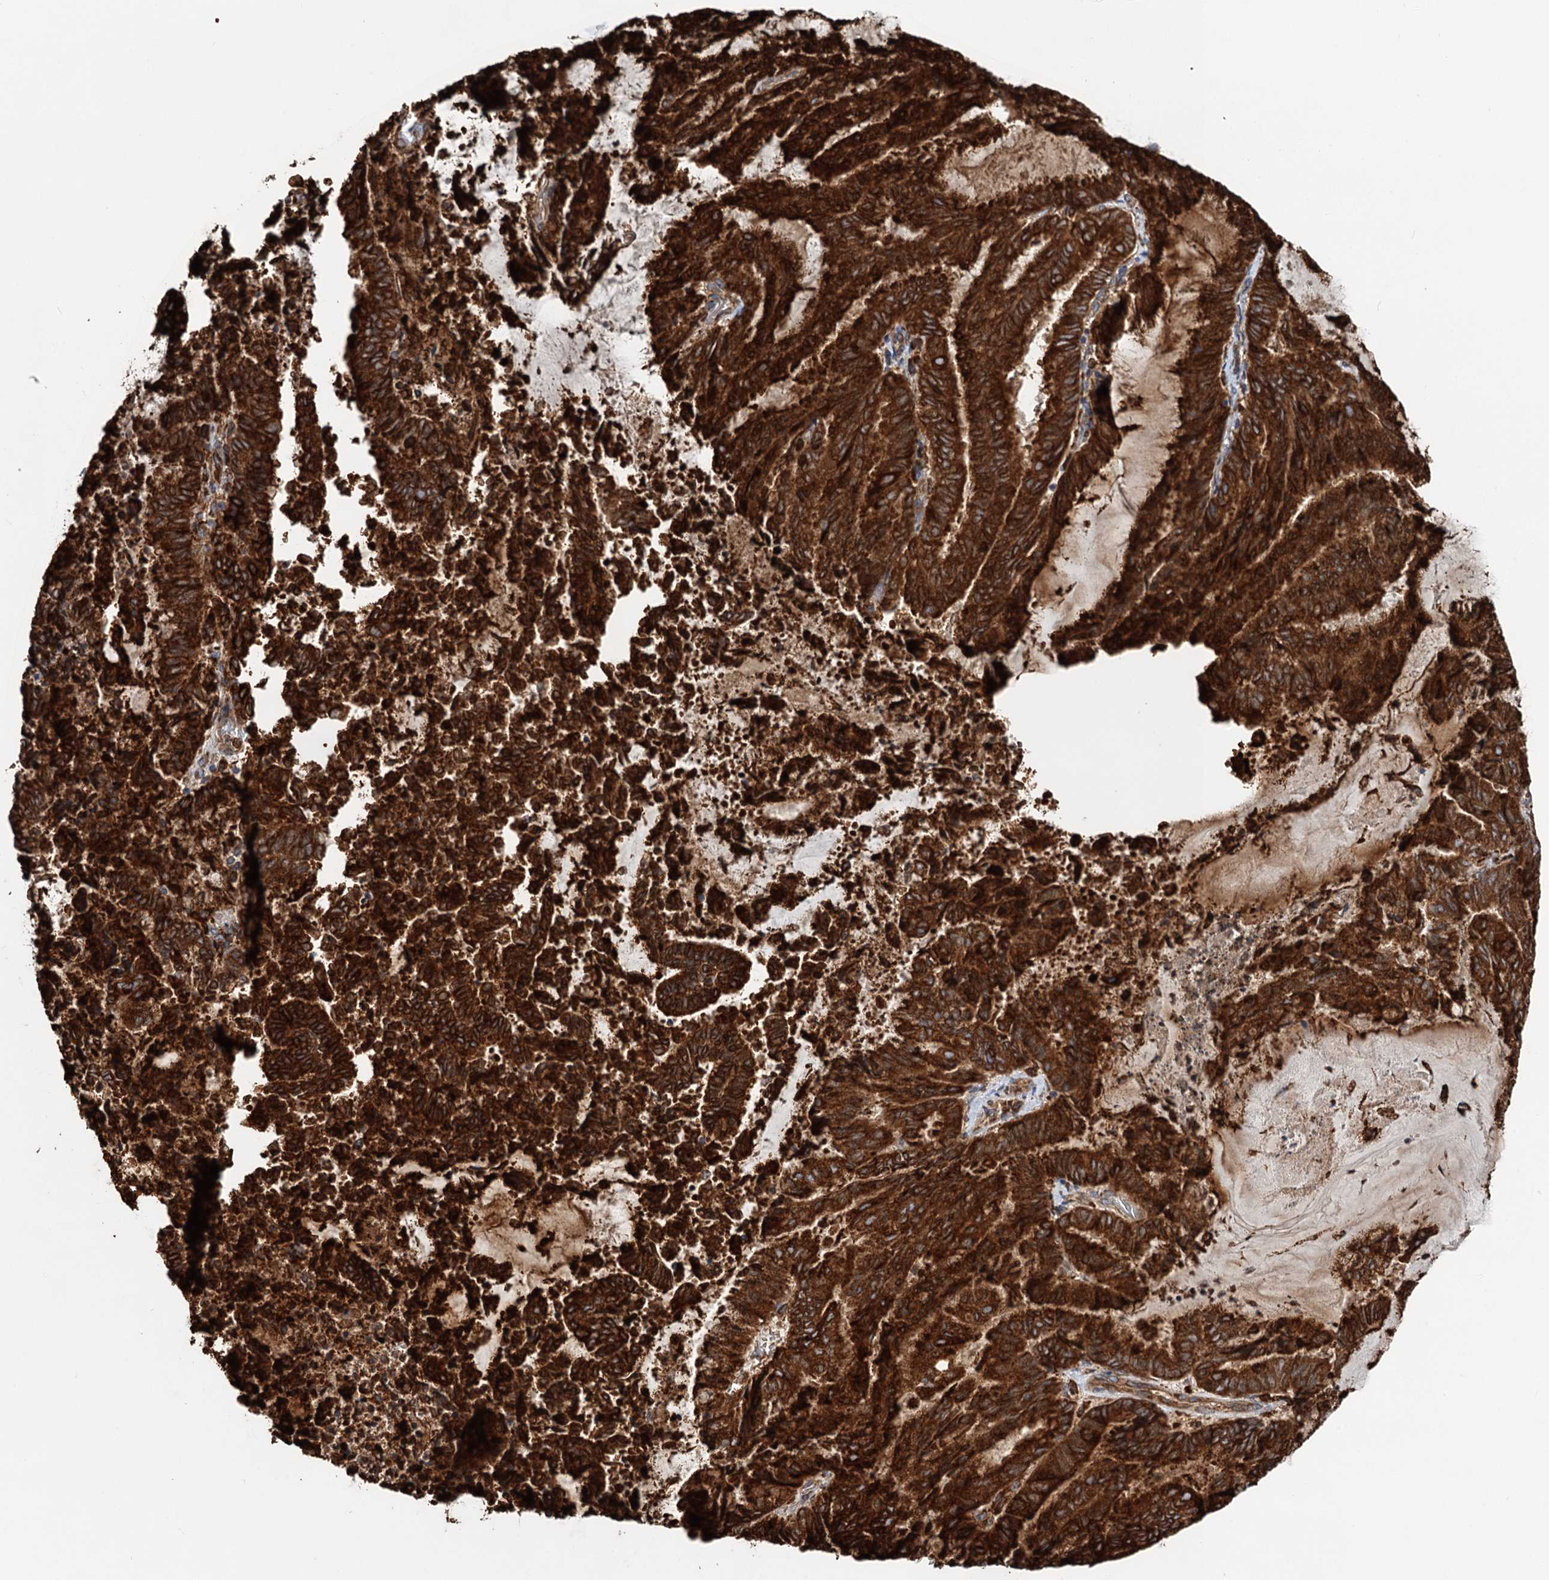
{"staining": {"intensity": "strong", "quantity": ">75%", "location": "cytoplasmic/membranous"}, "tissue": "endometrial cancer", "cell_type": "Tumor cells", "image_type": "cancer", "snomed": [{"axis": "morphology", "description": "Adenocarcinoma, NOS"}, {"axis": "topography", "description": "Endometrium"}], "caption": "Adenocarcinoma (endometrial) stained with a brown dye displays strong cytoplasmic/membranous positive staining in approximately >75% of tumor cells.", "gene": "ERP29", "patient": {"sex": "female", "age": 80}}